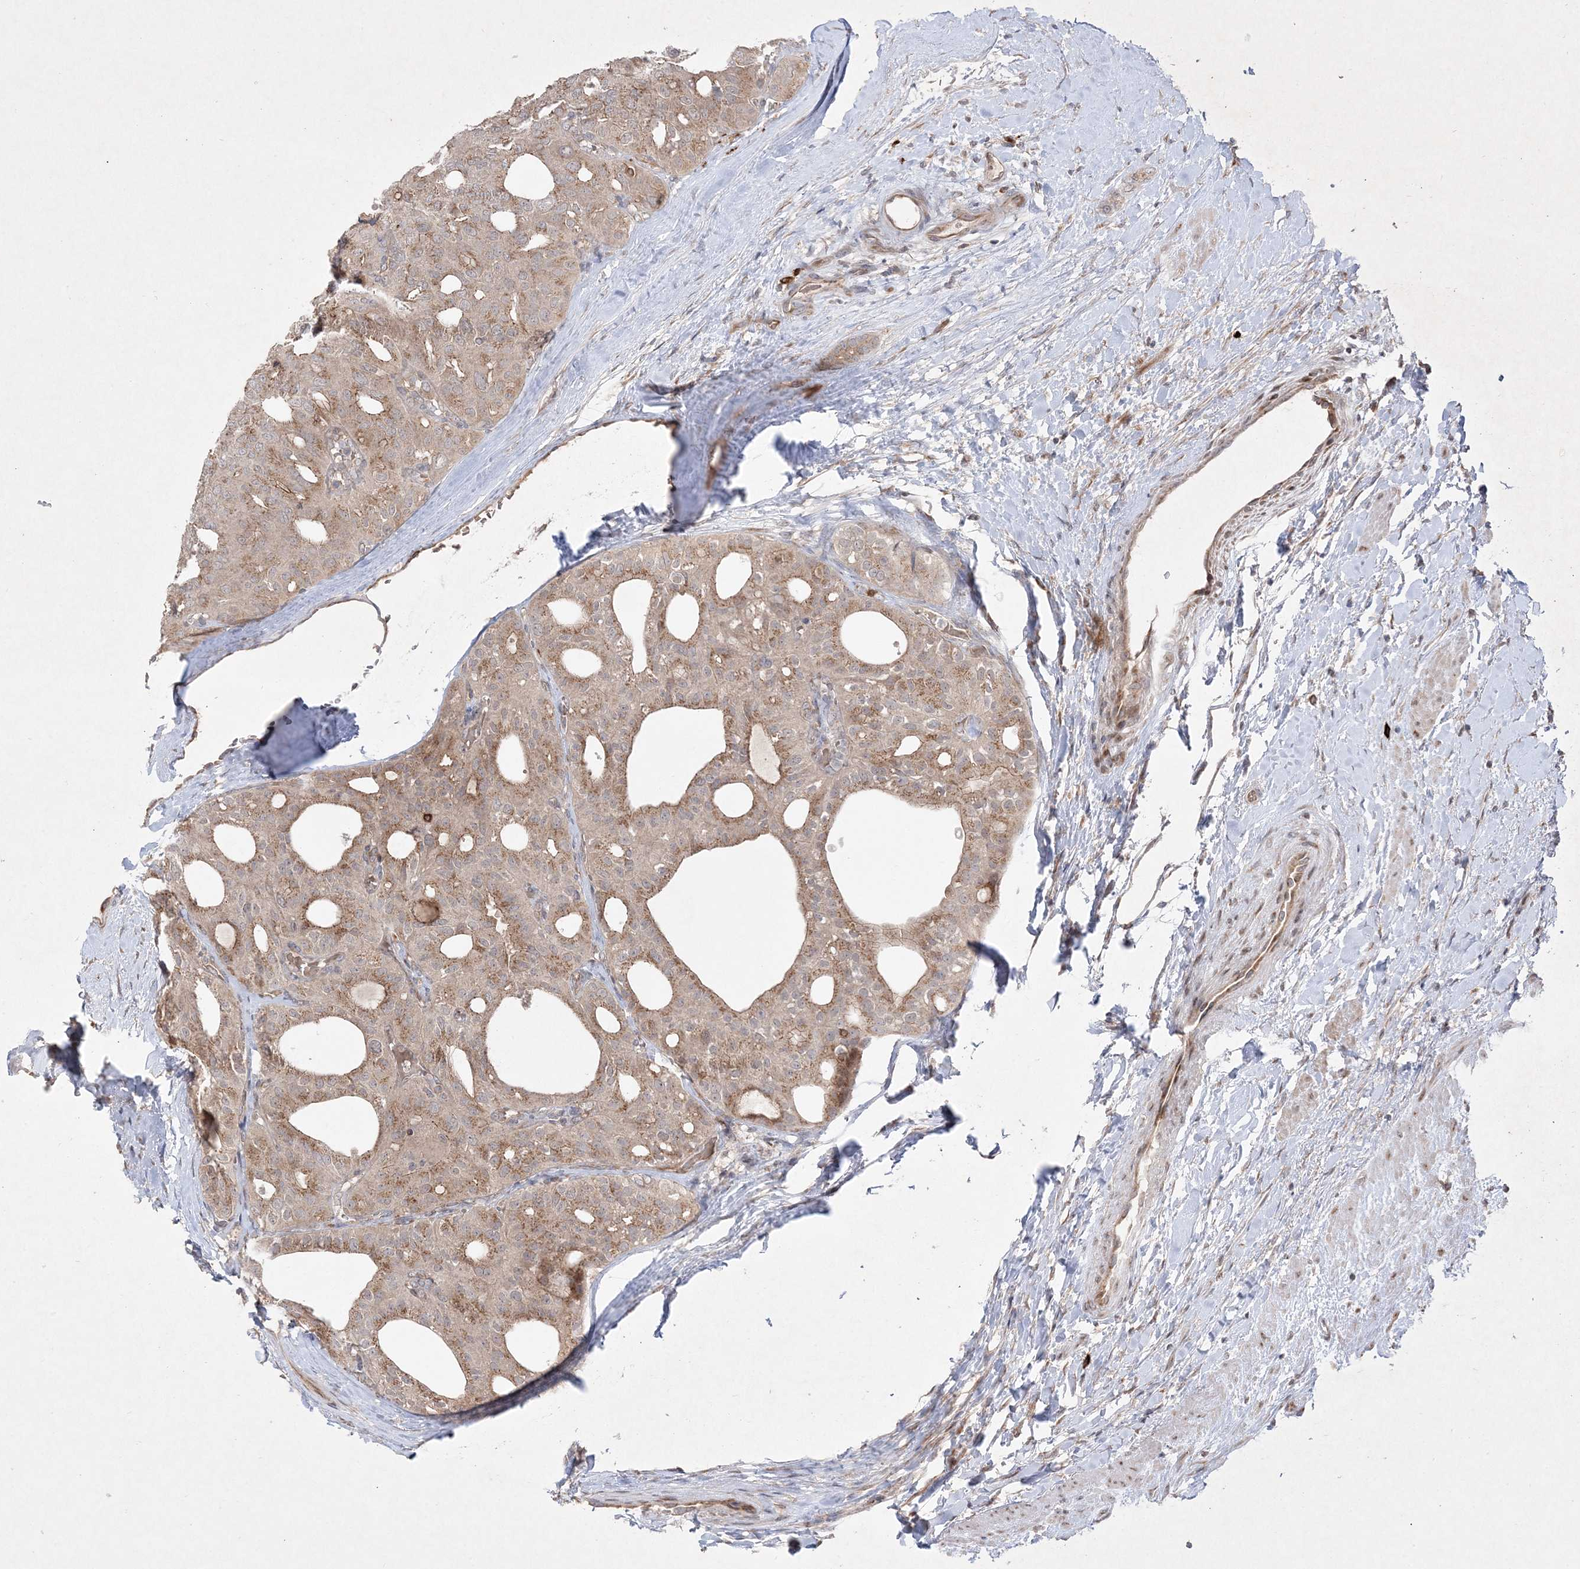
{"staining": {"intensity": "weak", "quantity": ">75%", "location": "cytoplasmic/membranous"}, "tissue": "thyroid cancer", "cell_type": "Tumor cells", "image_type": "cancer", "snomed": [{"axis": "morphology", "description": "Follicular adenoma carcinoma, NOS"}, {"axis": "topography", "description": "Thyroid gland"}], "caption": "Weak cytoplasmic/membranous positivity is appreciated in approximately >75% of tumor cells in follicular adenoma carcinoma (thyroid).", "gene": "CLNK", "patient": {"sex": "male", "age": 75}}